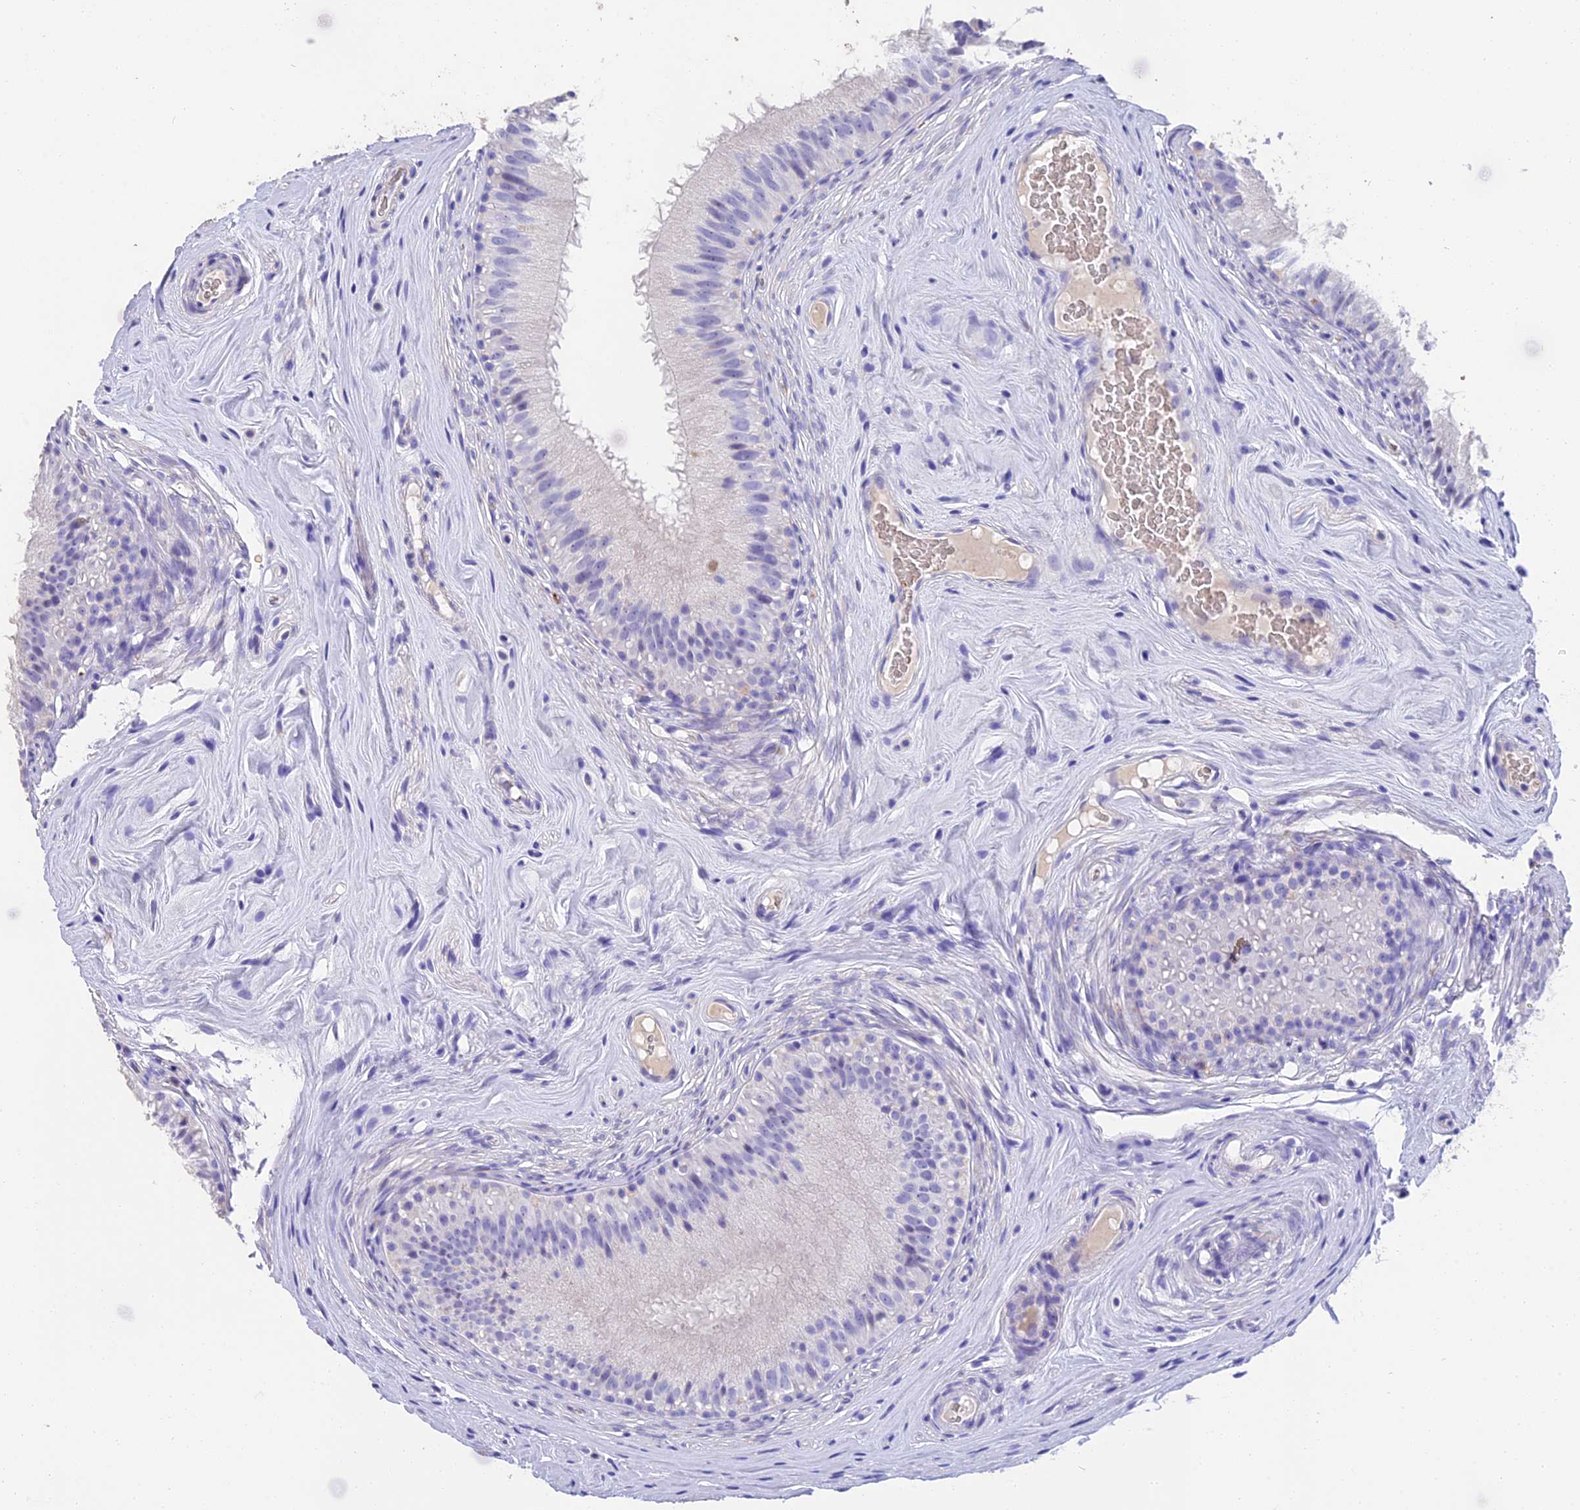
{"staining": {"intensity": "negative", "quantity": "none", "location": "none"}, "tissue": "epididymis", "cell_type": "Glandular cells", "image_type": "normal", "snomed": [{"axis": "morphology", "description": "Normal tissue, NOS"}, {"axis": "topography", "description": "Epididymis"}], "caption": "Protein analysis of unremarkable epididymis demonstrates no significant positivity in glandular cells. Brightfield microscopy of immunohistochemistry (IHC) stained with DAB (brown) and hematoxylin (blue), captured at high magnification.", "gene": "TNNC2", "patient": {"sex": "male", "age": 45}}